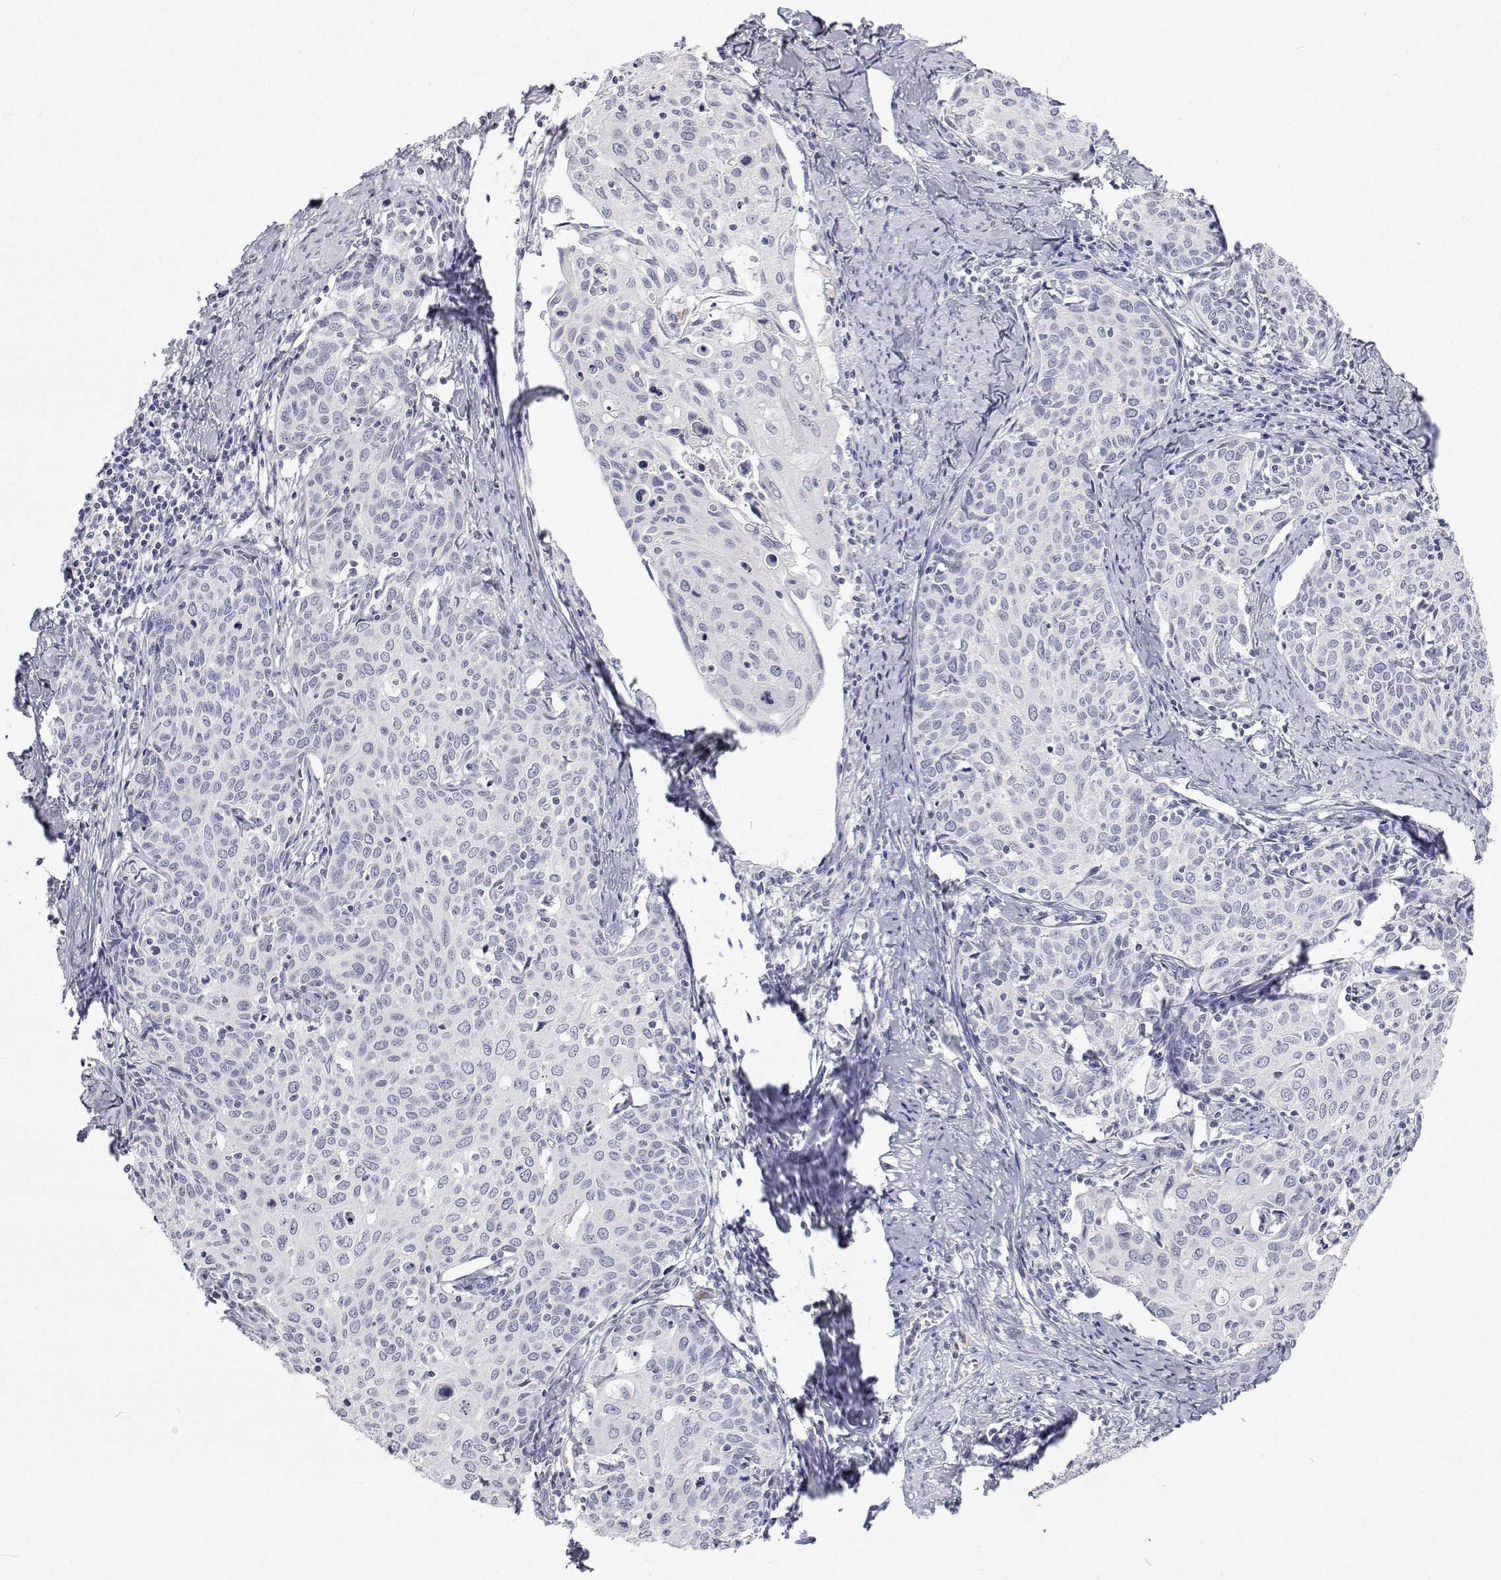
{"staining": {"intensity": "negative", "quantity": "none", "location": "none"}, "tissue": "cervical cancer", "cell_type": "Tumor cells", "image_type": "cancer", "snomed": [{"axis": "morphology", "description": "Squamous cell carcinoma, NOS"}, {"axis": "topography", "description": "Cervix"}], "caption": "Immunohistochemistry histopathology image of human cervical cancer (squamous cell carcinoma) stained for a protein (brown), which shows no staining in tumor cells.", "gene": "NCR2", "patient": {"sex": "female", "age": 62}}